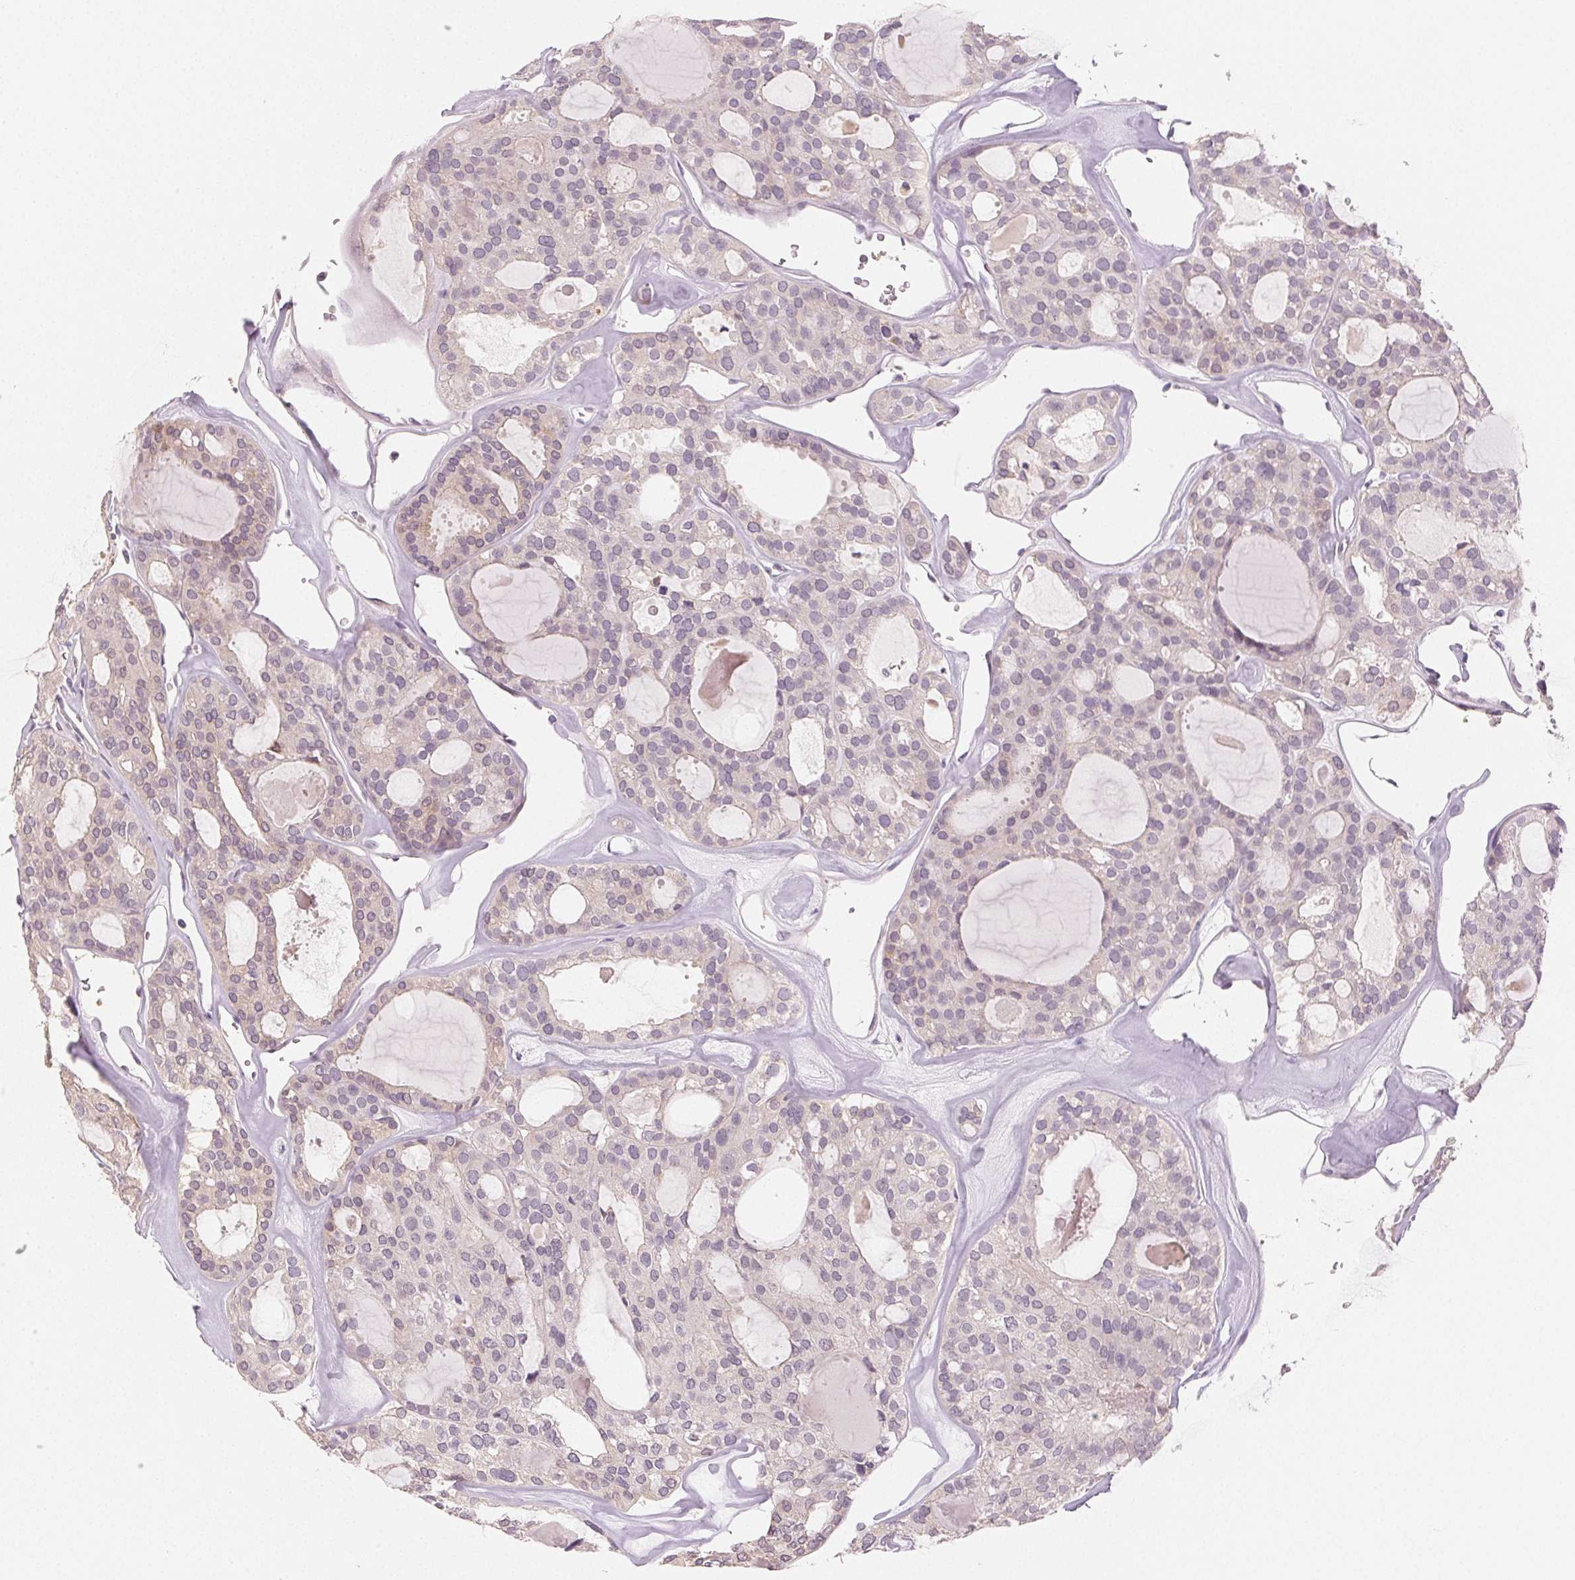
{"staining": {"intensity": "negative", "quantity": "none", "location": "none"}, "tissue": "thyroid cancer", "cell_type": "Tumor cells", "image_type": "cancer", "snomed": [{"axis": "morphology", "description": "Follicular adenoma carcinoma, NOS"}, {"axis": "topography", "description": "Thyroid gland"}], "caption": "Thyroid follicular adenoma carcinoma was stained to show a protein in brown. There is no significant expression in tumor cells.", "gene": "MAP1LC3A", "patient": {"sex": "male", "age": 75}}